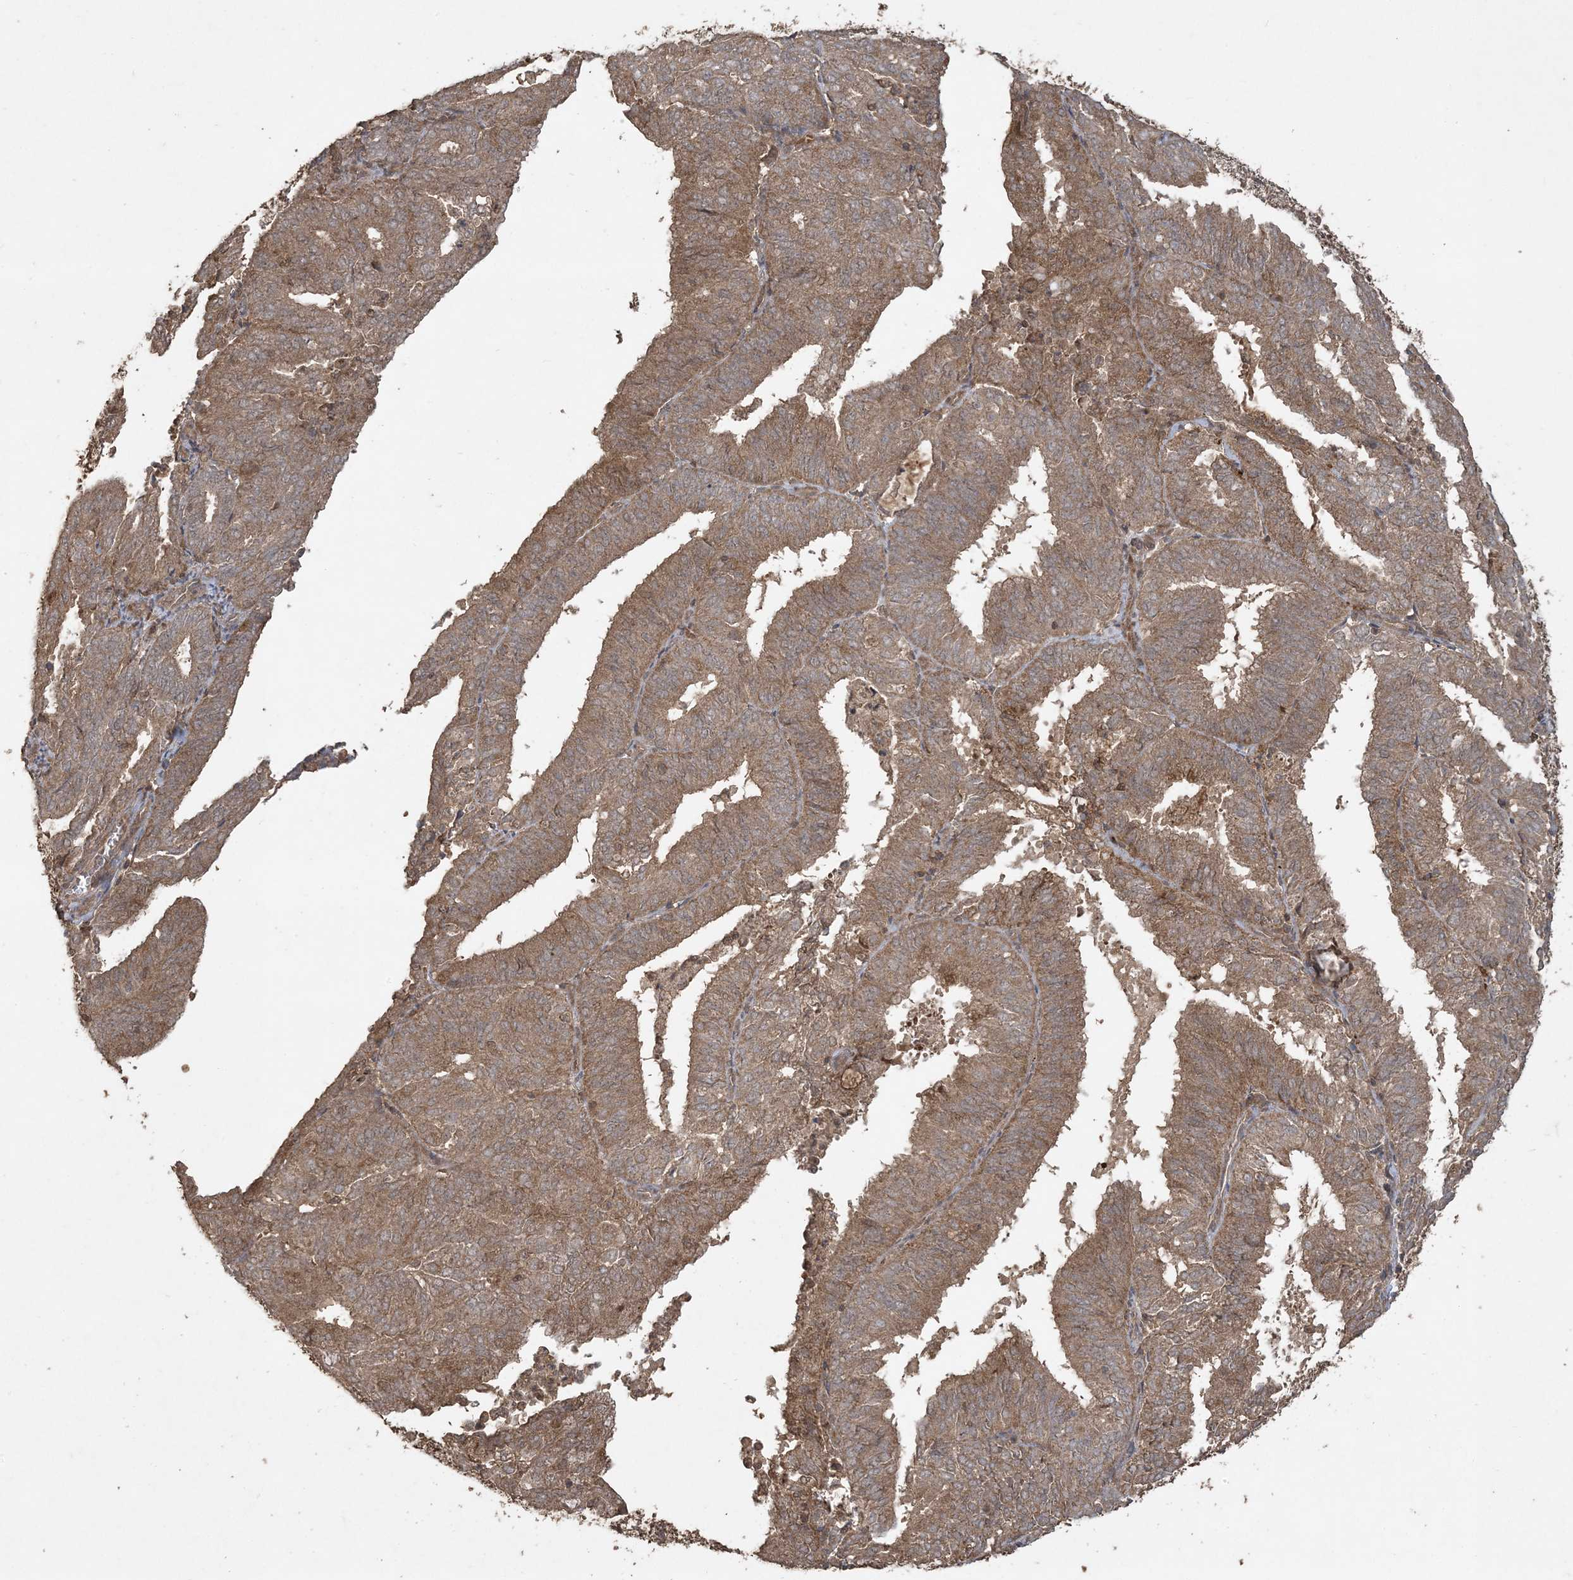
{"staining": {"intensity": "moderate", "quantity": ">75%", "location": "cytoplasmic/membranous"}, "tissue": "endometrial cancer", "cell_type": "Tumor cells", "image_type": "cancer", "snomed": [{"axis": "morphology", "description": "Adenocarcinoma, NOS"}, {"axis": "topography", "description": "Uterus"}], "caption": "Protein expression analysis of endometrial adenocarcinoma demonstrates moderate cytoplasmic/membranous positivity in approximately >75% of tumor cells.", "gene": "EFCAB8", "patient": {"sex": "female", "age": 60}}